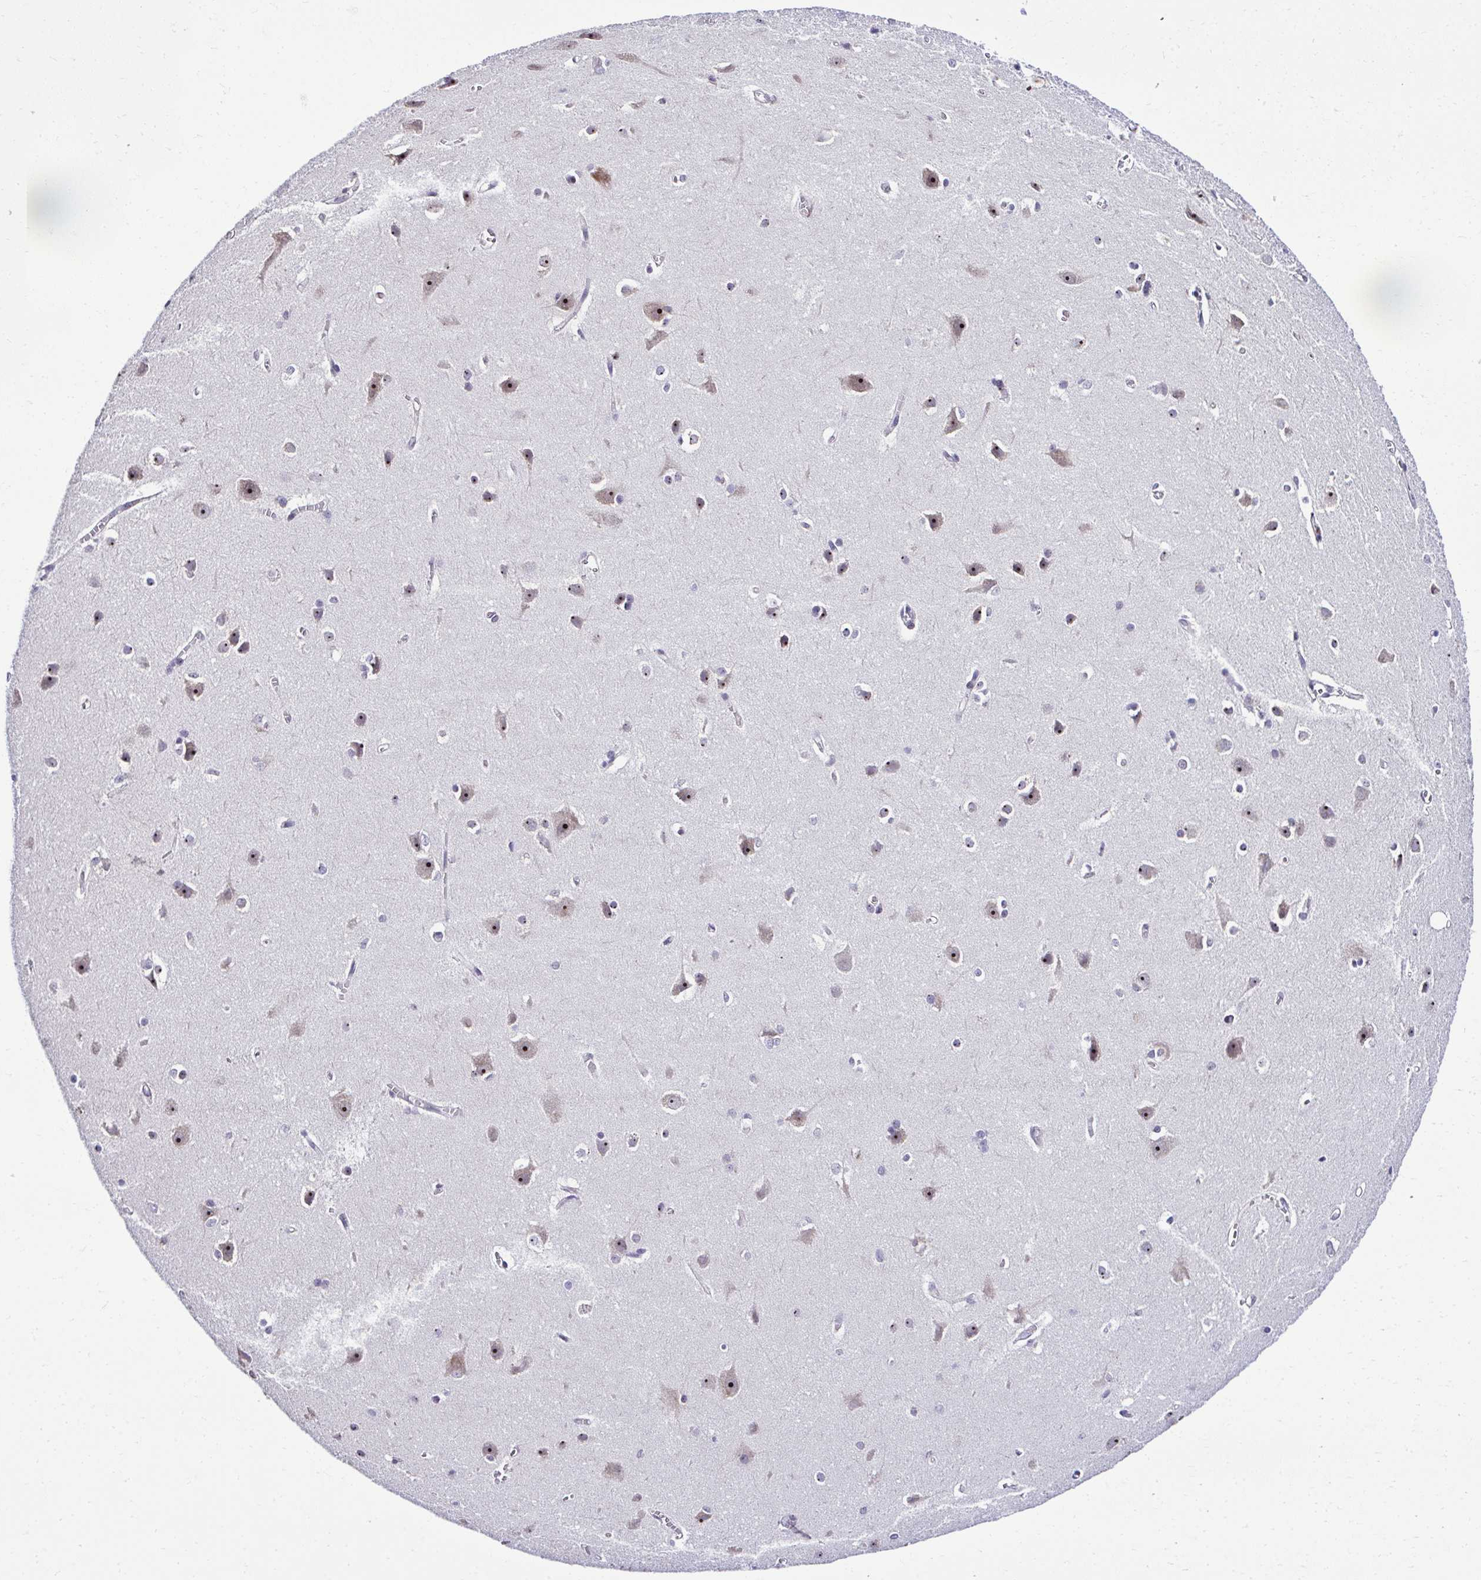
{"staining": {"intensity": "negative", "quantity": "none", "location": "none"}, "tissue": "cerebral cortex", "cell_type": "Endothelial cells", "image_type": "normal", "snomed": [{"axis": "morphology", "description": "Normal tissue, NOS"}, {"axis": "topography", "description": "Cerebral cortex"}], "caption": "Endothelial cells show no significant protein staining in benign cerebral cortex. (Brightfield microscopy of DAB IHC at high magnification).", "gene": "CEP72", "patient": {"sex": "male", "age": 37}}